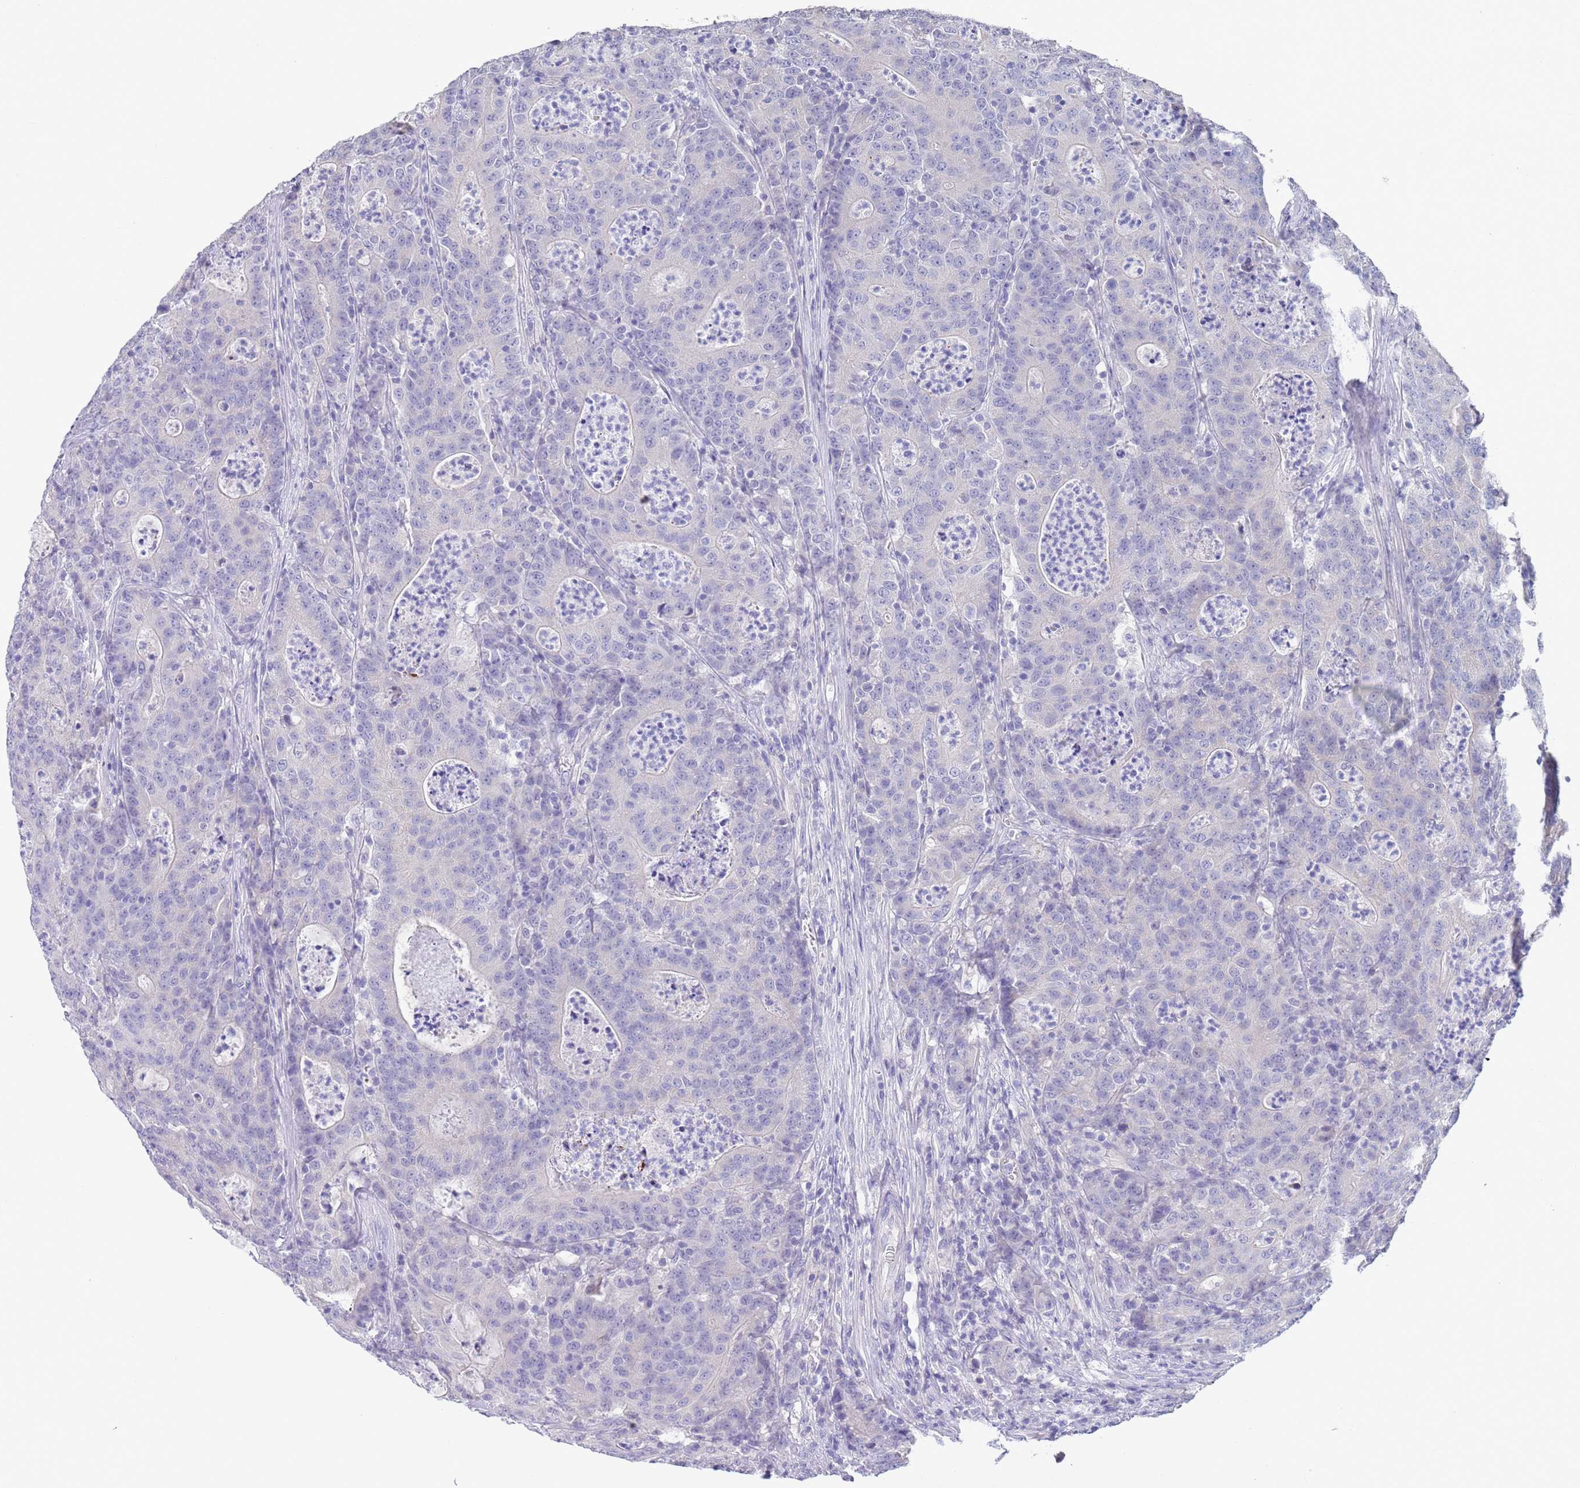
{"staining": {"intensity": "negative", "quantity": "none", "location": "none"}, "tissue": "colorectal cancer", "cell_type": "Tumor cells", "image_type": "cancer", "snomed": [{"axis": "morphology", "description": "Adenocarcinoma, NOS"}, {"axis": "topography", "description": "Colon"}], "caption": "The photomicrograph shows no significant expression in tumor cells of colorectal adenocarcinoma.", "gene": "SPIRE2", "patient": {"sex": "male", "age": 83}}